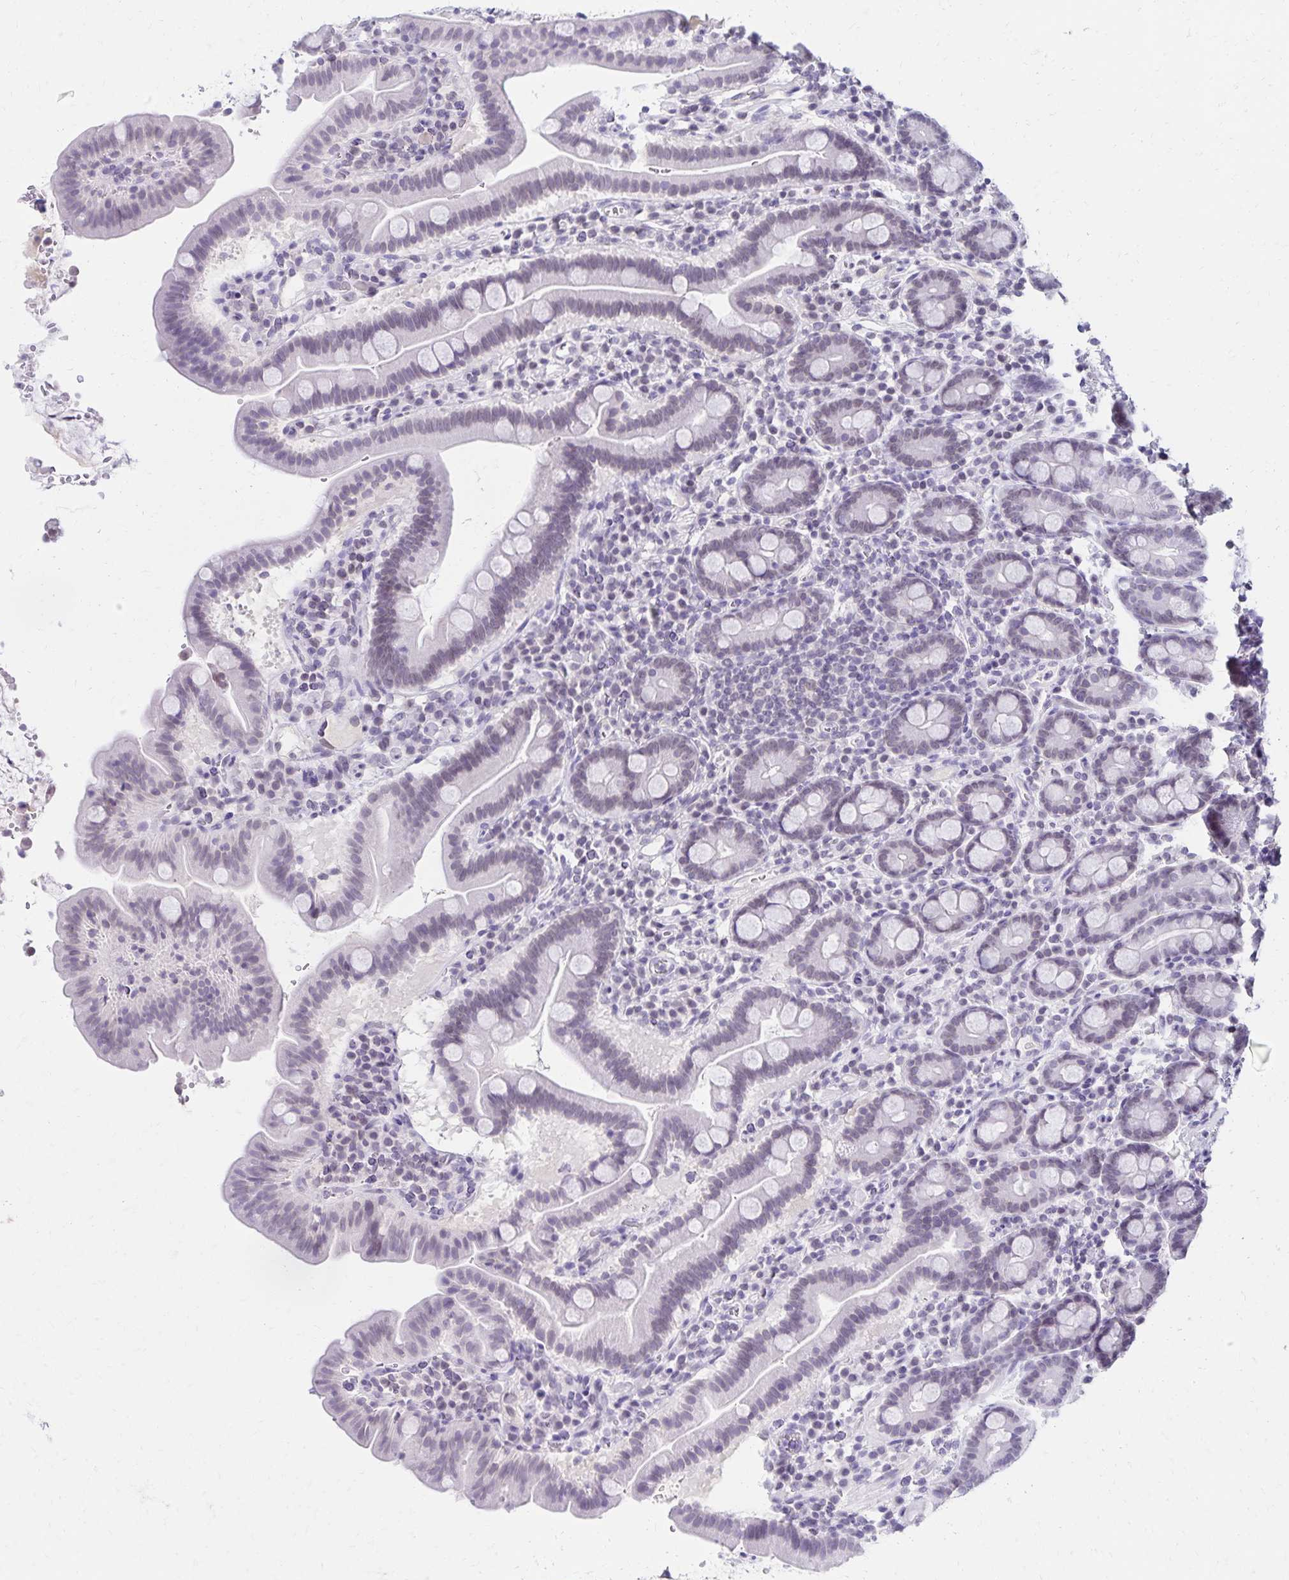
{"staining": {"intensity": "weak", "quantity": "<25%", "location": "nuclear"}, "tissue": "small intestine", "cell_type": "Glandular cells", "image_type": "normal", "snomed": [{"axis": "morphology", "description": "Normal tissue, NOS"}, {"axis": "topography", "description": "Small intestine"}], "caption": "The image reveals no significant staining in glandular cells of small intestine. (DAB IHC visualized using brightfield microscopy, high magnification).", "gene": "FAM166C", "patient": {"sex": "male", "age": 26}}